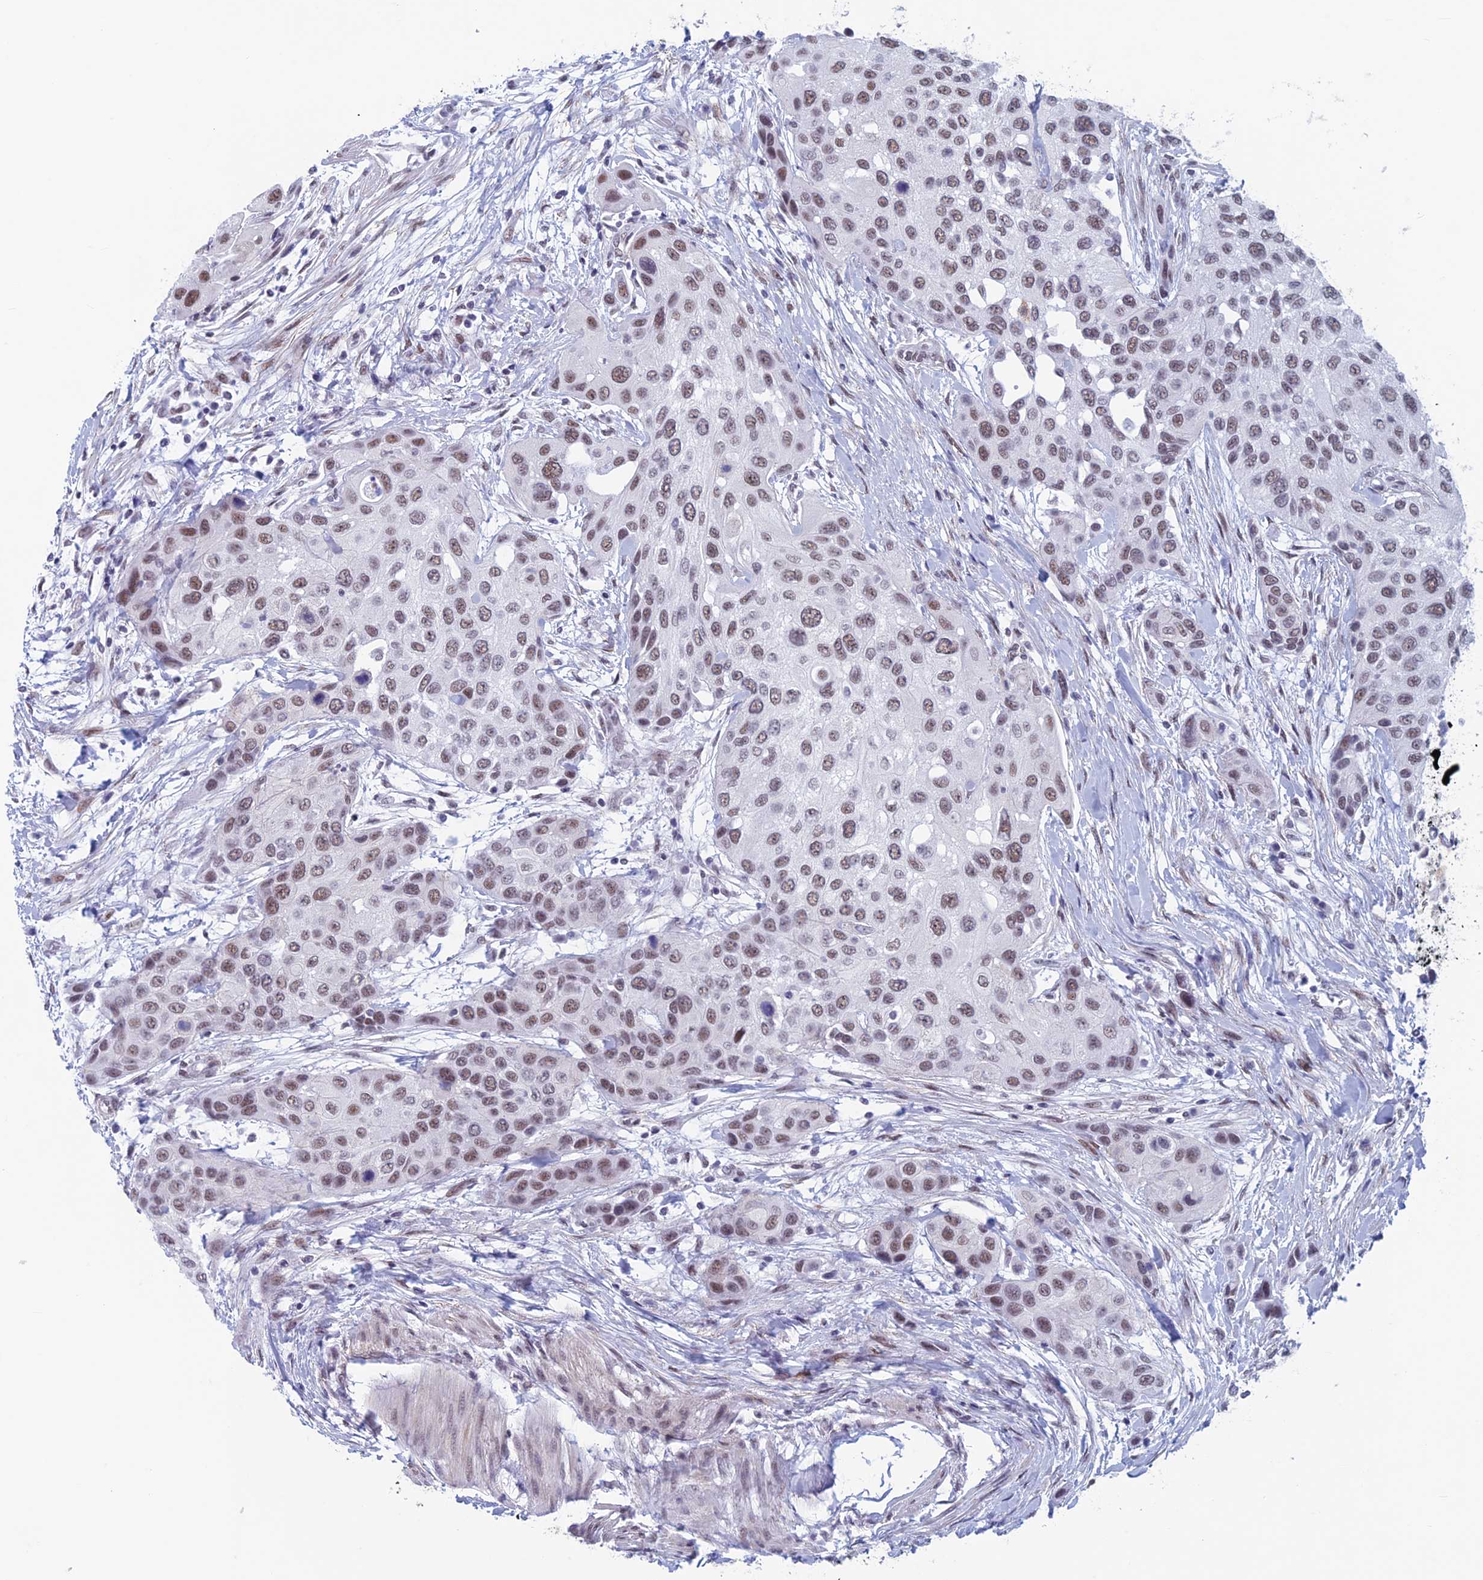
{"staining": {"intensity": "moderate", "quantity": ">75%", "location": "nuclear"}, "tissue": "urothelial cancer", "cell_type": "Tumor cells", "image_type": "cancer", "snomed": [{"axis": "morphology", "description": "Normal tissue, NOS"}, {"axis": "morphology", "description": "Urothelial carcinoma, High grade"}, {"axis": "topography", "description": "Vascular tissue"}, {"axis": "topography", "description": "Urinary bladder"}], "caption": "High-power microscopy captured an immunohistochemistry image of urothelial cancer, revealing moderate nuclear positivity in about >75% of tumor cells.", "gene": "ASH2L", "patient": {"sex": "female", "age": 56}}